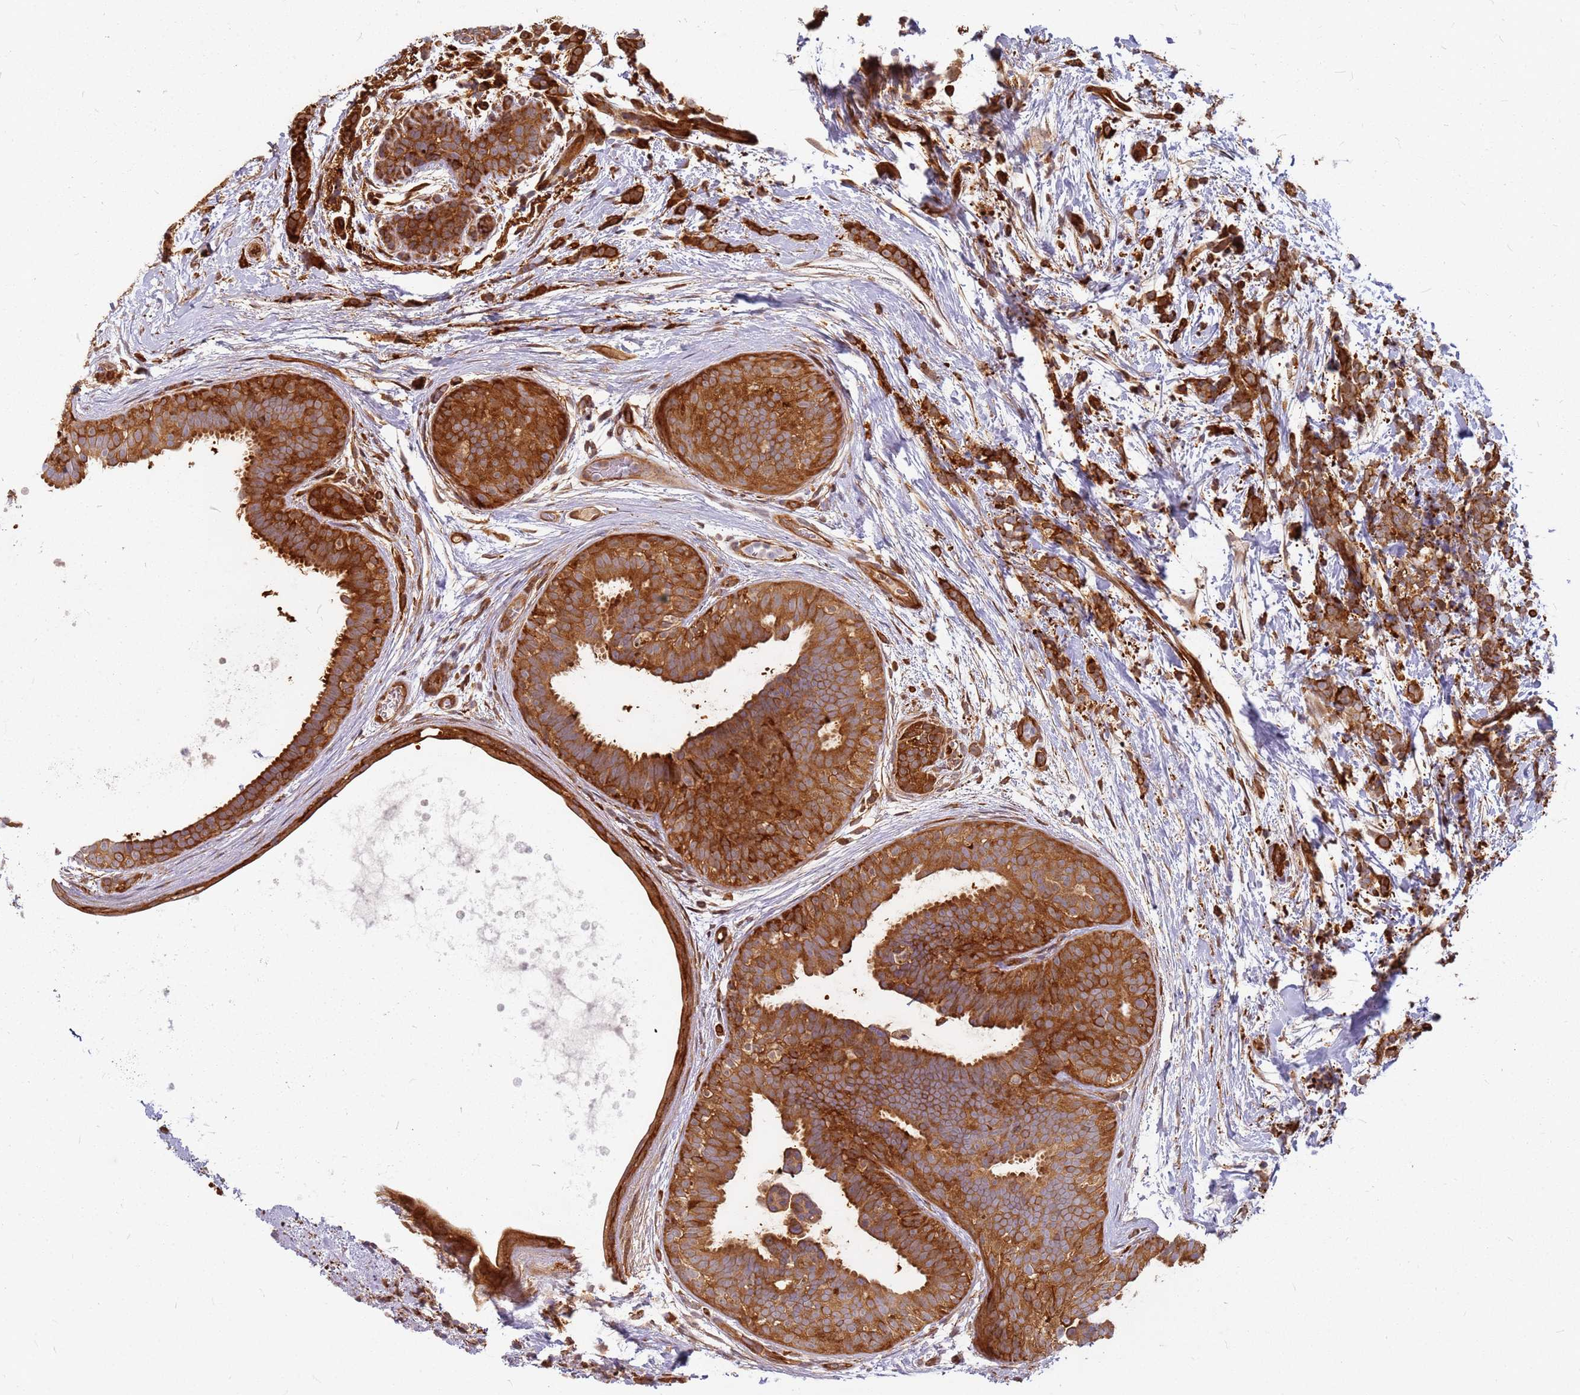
{"staining": {"intensity": "strong", "quantity": ">75%", "location": "cytoplasmic/membranous"}, "tissue": "breast cancer", "cell_type": "Tumor cells", "image_type": "cancer", "snomed": [{"axis": "morphology", "description": "Lobular carcinoma"}, {"axis": "topography", "description": "Breast"}], "caption": "Immunohistochemical staining of human breast cancer (lobular carcinoma) reveals strong cytoplasmic/membranous protein positivity in approximately >75% of tumor cells.", "gene": "HDX", "patient": {"sex": "female", "age": 58}}